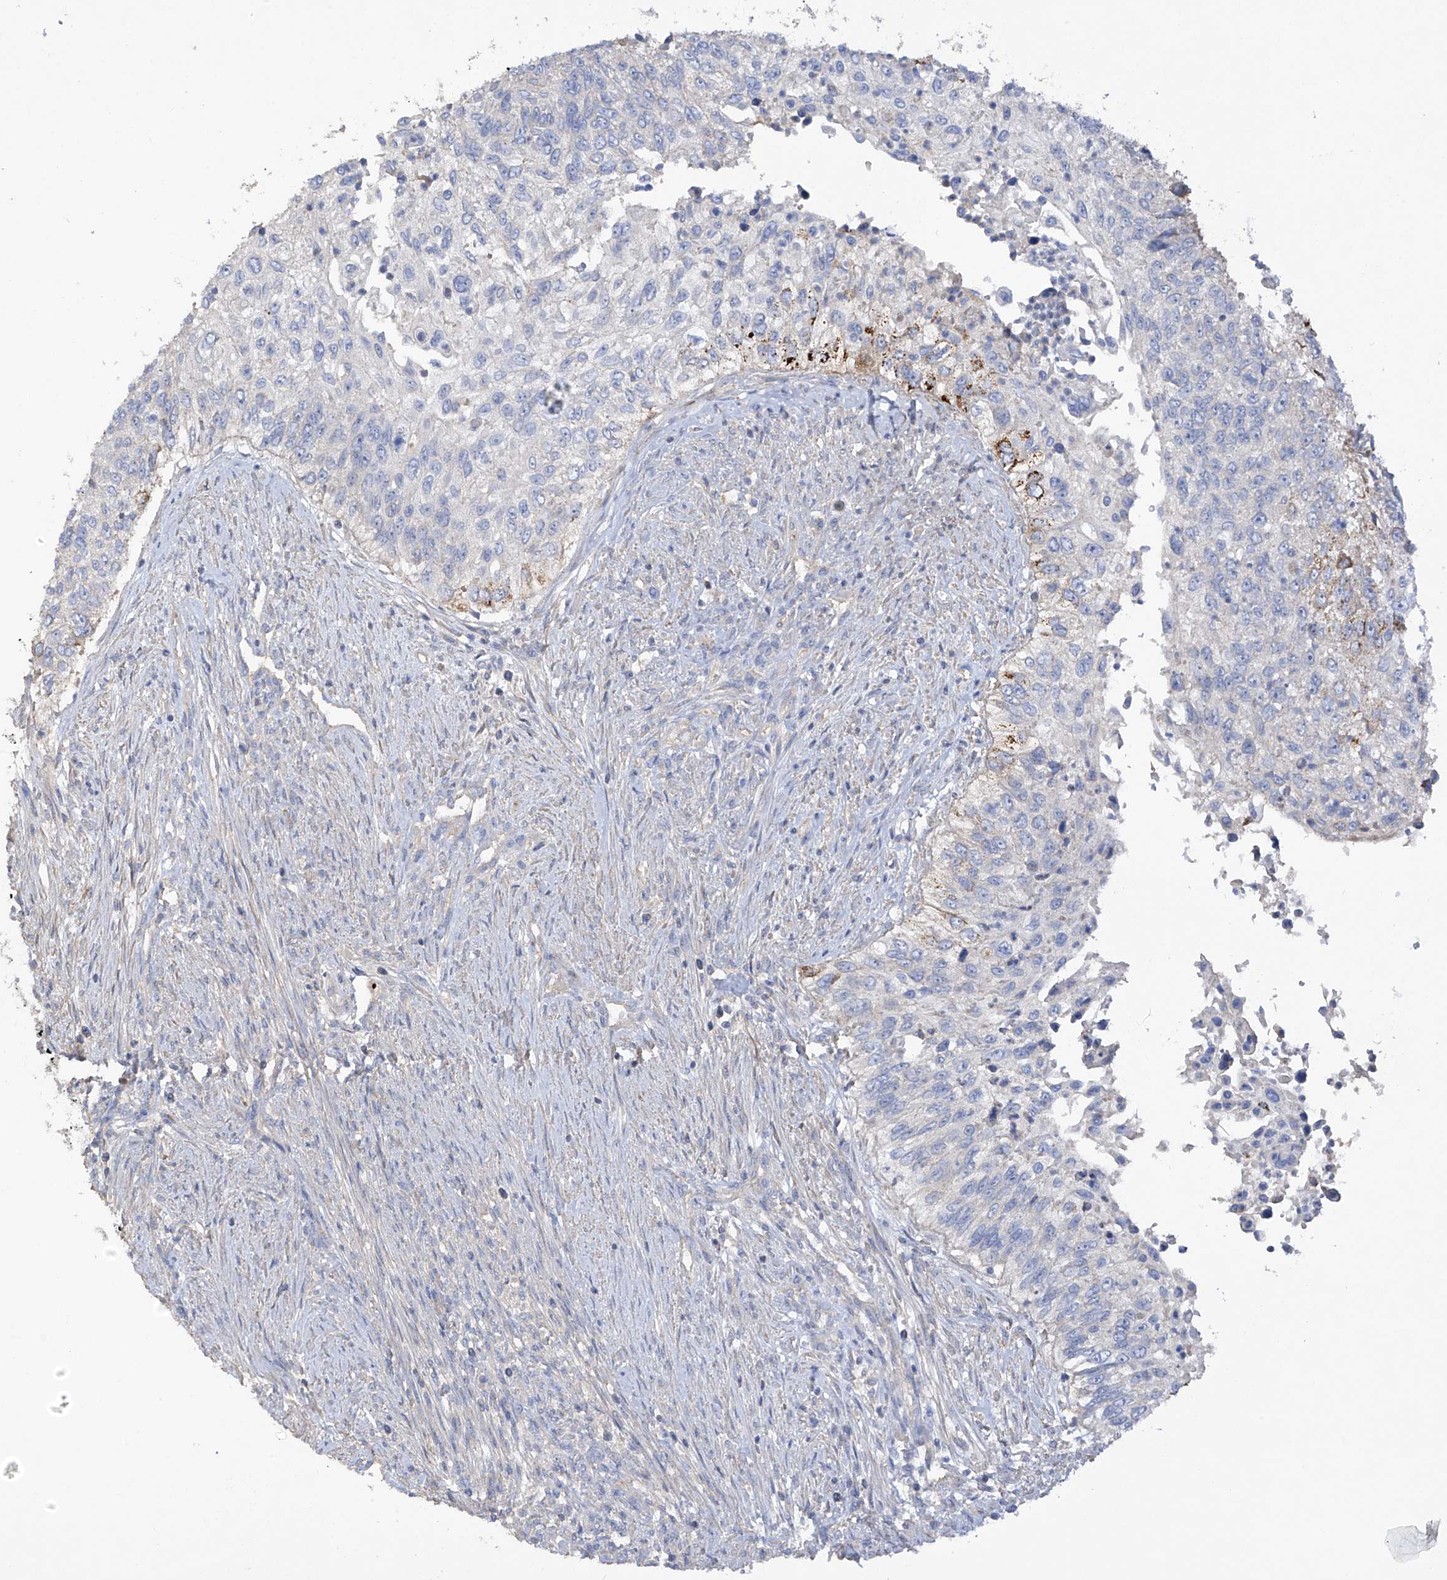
{"staining": {"intensity": "moderate", "quantity": "<25%", "location": "cytoplasmic/membranous"}, "tissue": "urothelial cancer", "cell_type": "Tumor cells", "image_type": "cancer", "snomed": [{"axis": "morphology", "description": "Urothelial carcinoma, High grade"}, {"axis": "topography", "description": "Urinary bladder"}], "caption": "This micrograph displays immunohistochemistry (IHC) staining of urothelial carcinoma (high-grade), with low moderate cytoplasmic/membranous expression in about <25% of tumor cells.", "gene": "PRSS12", "patient": {"sex": "female", "age": 60}}